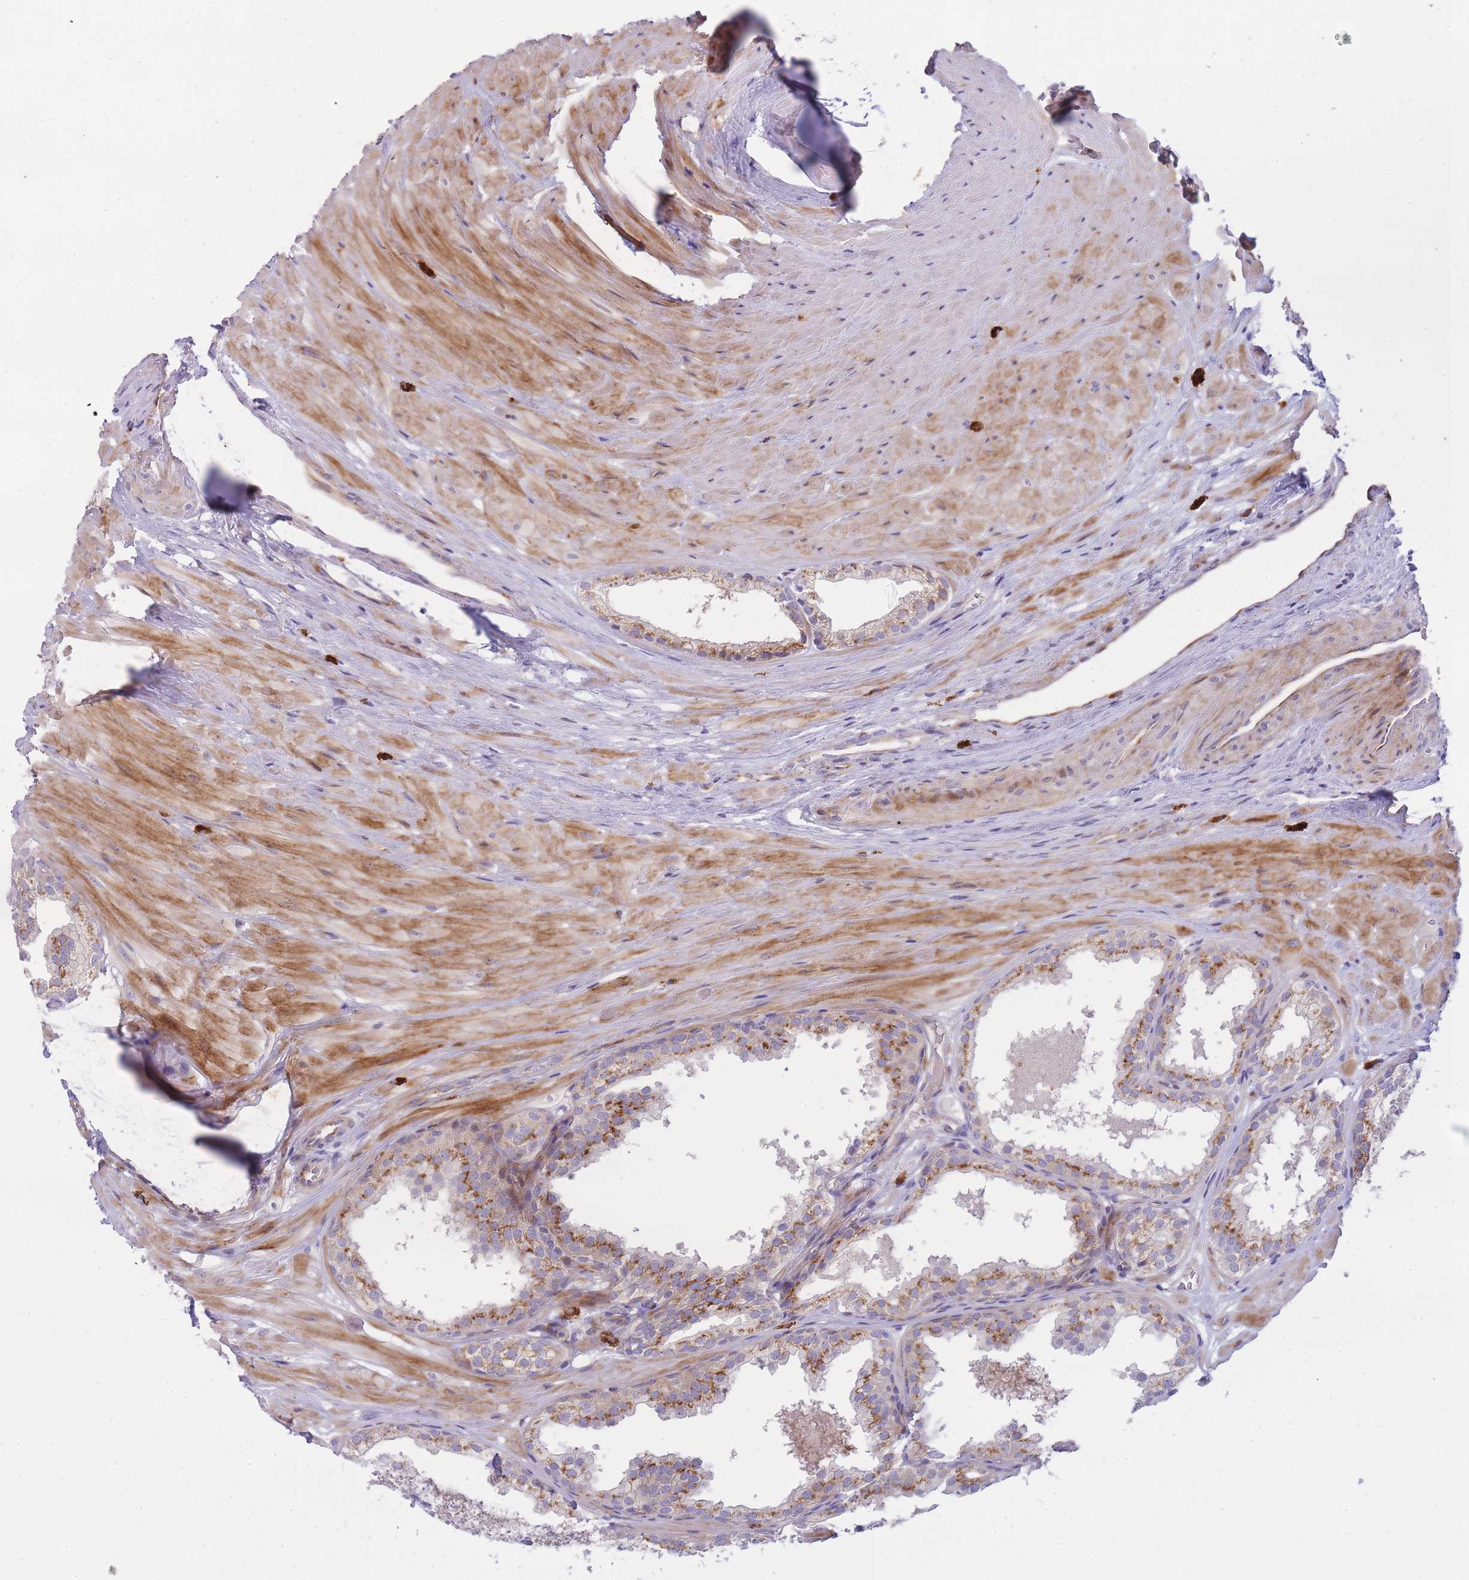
{"staining": {"intensity": "strong", "quantity": "25%-75%", "location": "cytoplasmic/membranous"}, "tissue": "prostate", "cell_type": "Glandular cells", "image_type": "normal", "snomed": [{"axis": "morphology", "description": "Normal tissue, NOS"}, {"axis": "topography", "description": "Prostate"}, {"axis": "topography", "description": "Peripheral nerve tissue"}], "caption": "Protein positivity by immunohistochemistry shows strong cytoplasmic/membranous staining in about 25%-75% of glandular cells in benign prostate.", "gene": "ATP5MC2", "patient": {"sex": "male", "age": 55}}